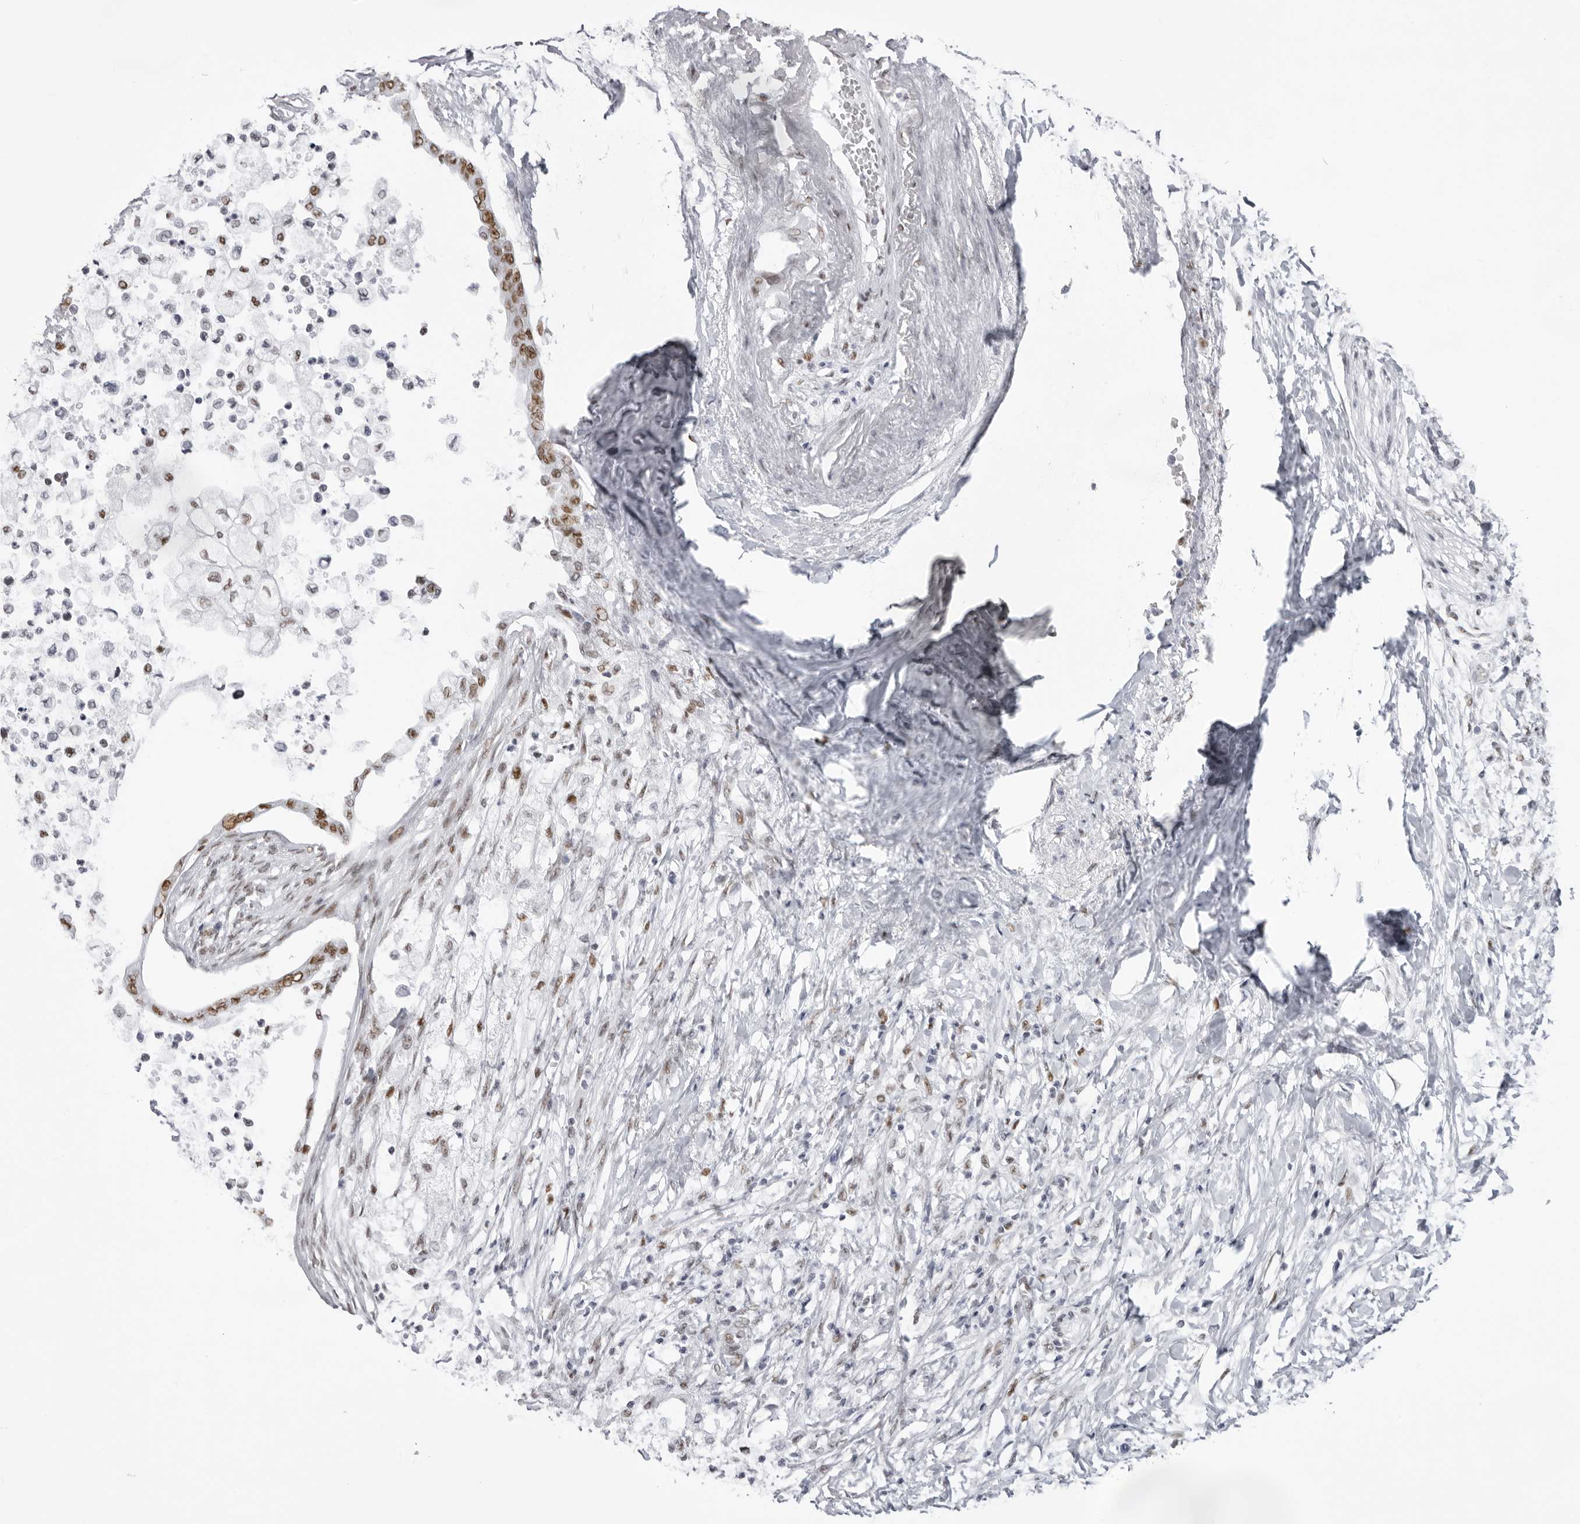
{"staining": {"intensity": "moderate", "quantity": ">75%", "location": "nuclear"}, "tissue": "pancreatic cancer", "cell_type": "Tumor cells", "image_type": "cancer", "snomed": [{"axis": "morphology", "description": "Normal tissue, NOS"}, {"axis": "morphology", "description": "Adenocarcinoma, NOS"}, {"axis": "topography", "description": "Pancreas"}, {"axis": "topography", "description": "Duodenum"}], "caption": "Moderate nuclear protein positivity is present in approximately >75% of tumor cells in pancreatic cancer (adenocarcinoma).", "gene": "IRF2BP2", "patient": {"sex": "female", "age": 60}}